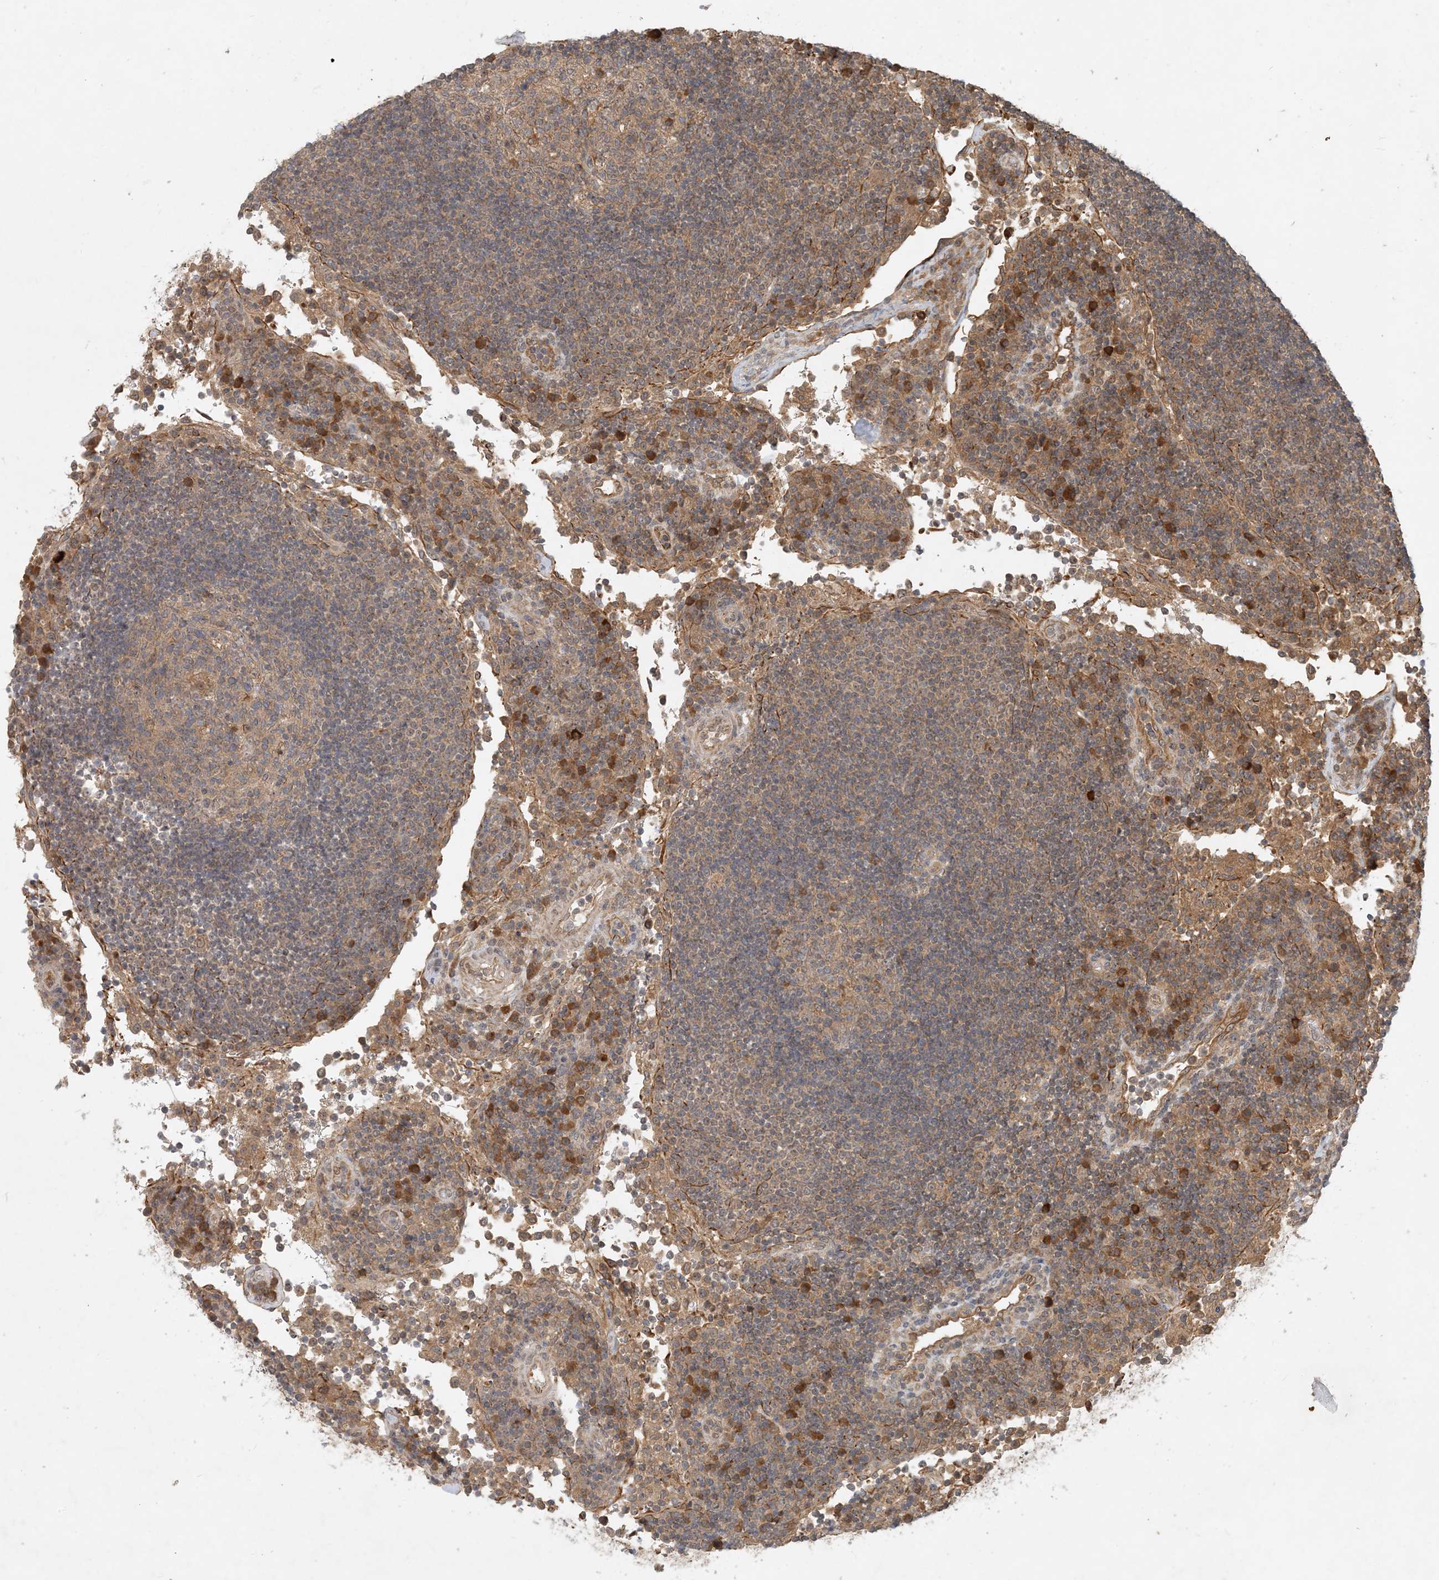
{"staining": {"intensity": "moderate", "quantity": "<25%", "location": "cytoplasmic/membranous"}, "tissue": "lymph node", "cell_type": "Germinal center cells", "image_type": "normal", "snomed": [{"axis": "morphology", "description": "Normal tissue, NOS"}, {"axis": "topography", "description": "Lymph node"}], "caption": "DAB immunohistochemical staining of normal lymph node demonstrates moderate cytoplasmic/membranous protein positivity in about <25% of germinal center cells. (Stains: DAB in brown, nuclei in blue, Microscopy: brightfield microscopy at high magnification).", "gene": "ZCCHC4", "patient": {"sex": "female", "age": 53}}